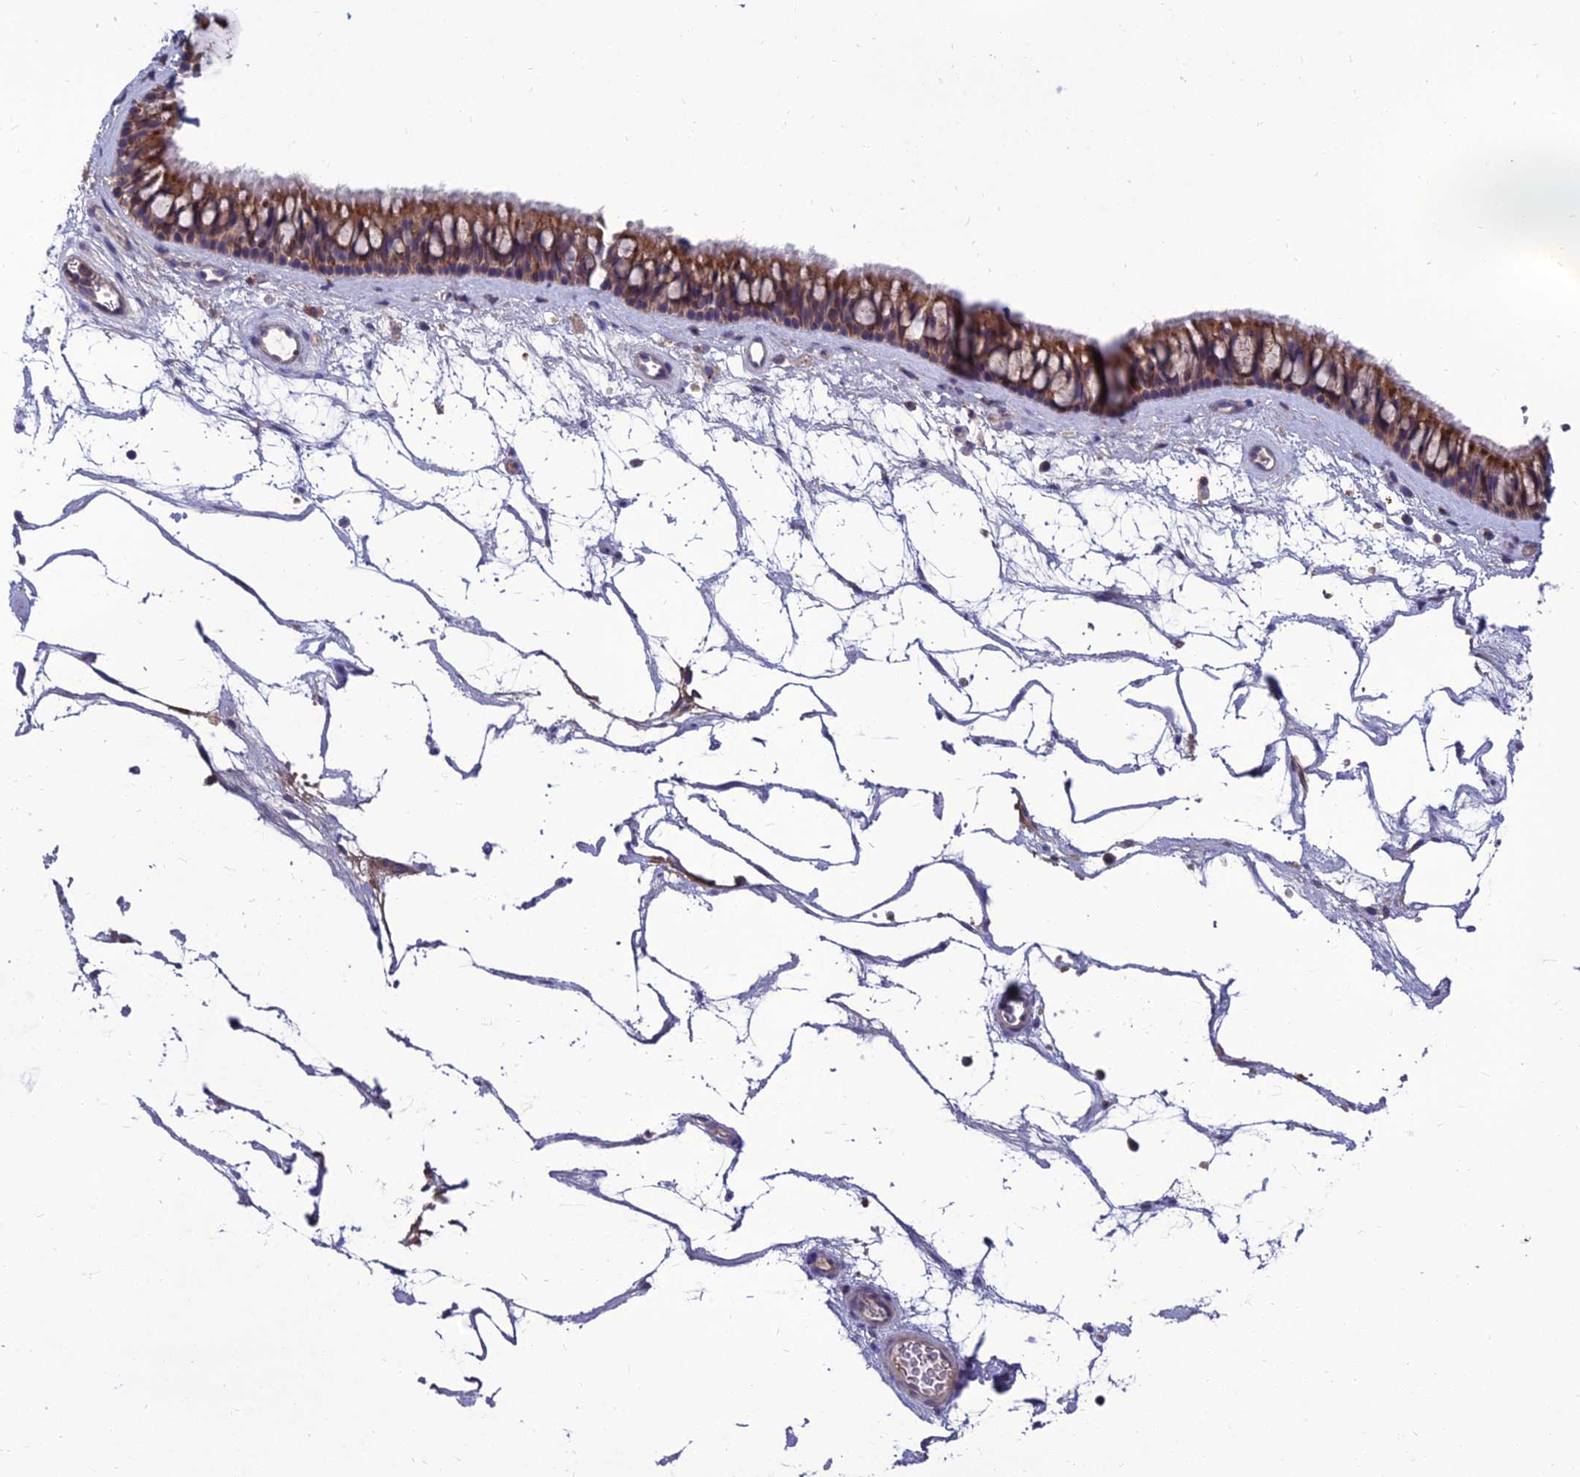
{"staining": {"intensity": "moderate", "quantity": ">75%", "location": "cytoplasmic/membranous"}, "tissue": "nasopharynx", "cell_type": "Respiratory epithelial cells", "image_type": "normal", "snomed": [{"axis": "morphology", "description": "Normal tissue, NOS"}, {"axis": "topography", "description": "Nasopharynx"}], "caption": "Brown immunohistochemical staining in normal nasopharynx exhibits moderate cytoplasmic/membranous expression in about >75% of respiratory epithelial cells. (DAB IHC, brown staining for protein, blue staining for nuclei).", "gene": "UMAD1", "patient": {"sex": "male", "age": 64}}